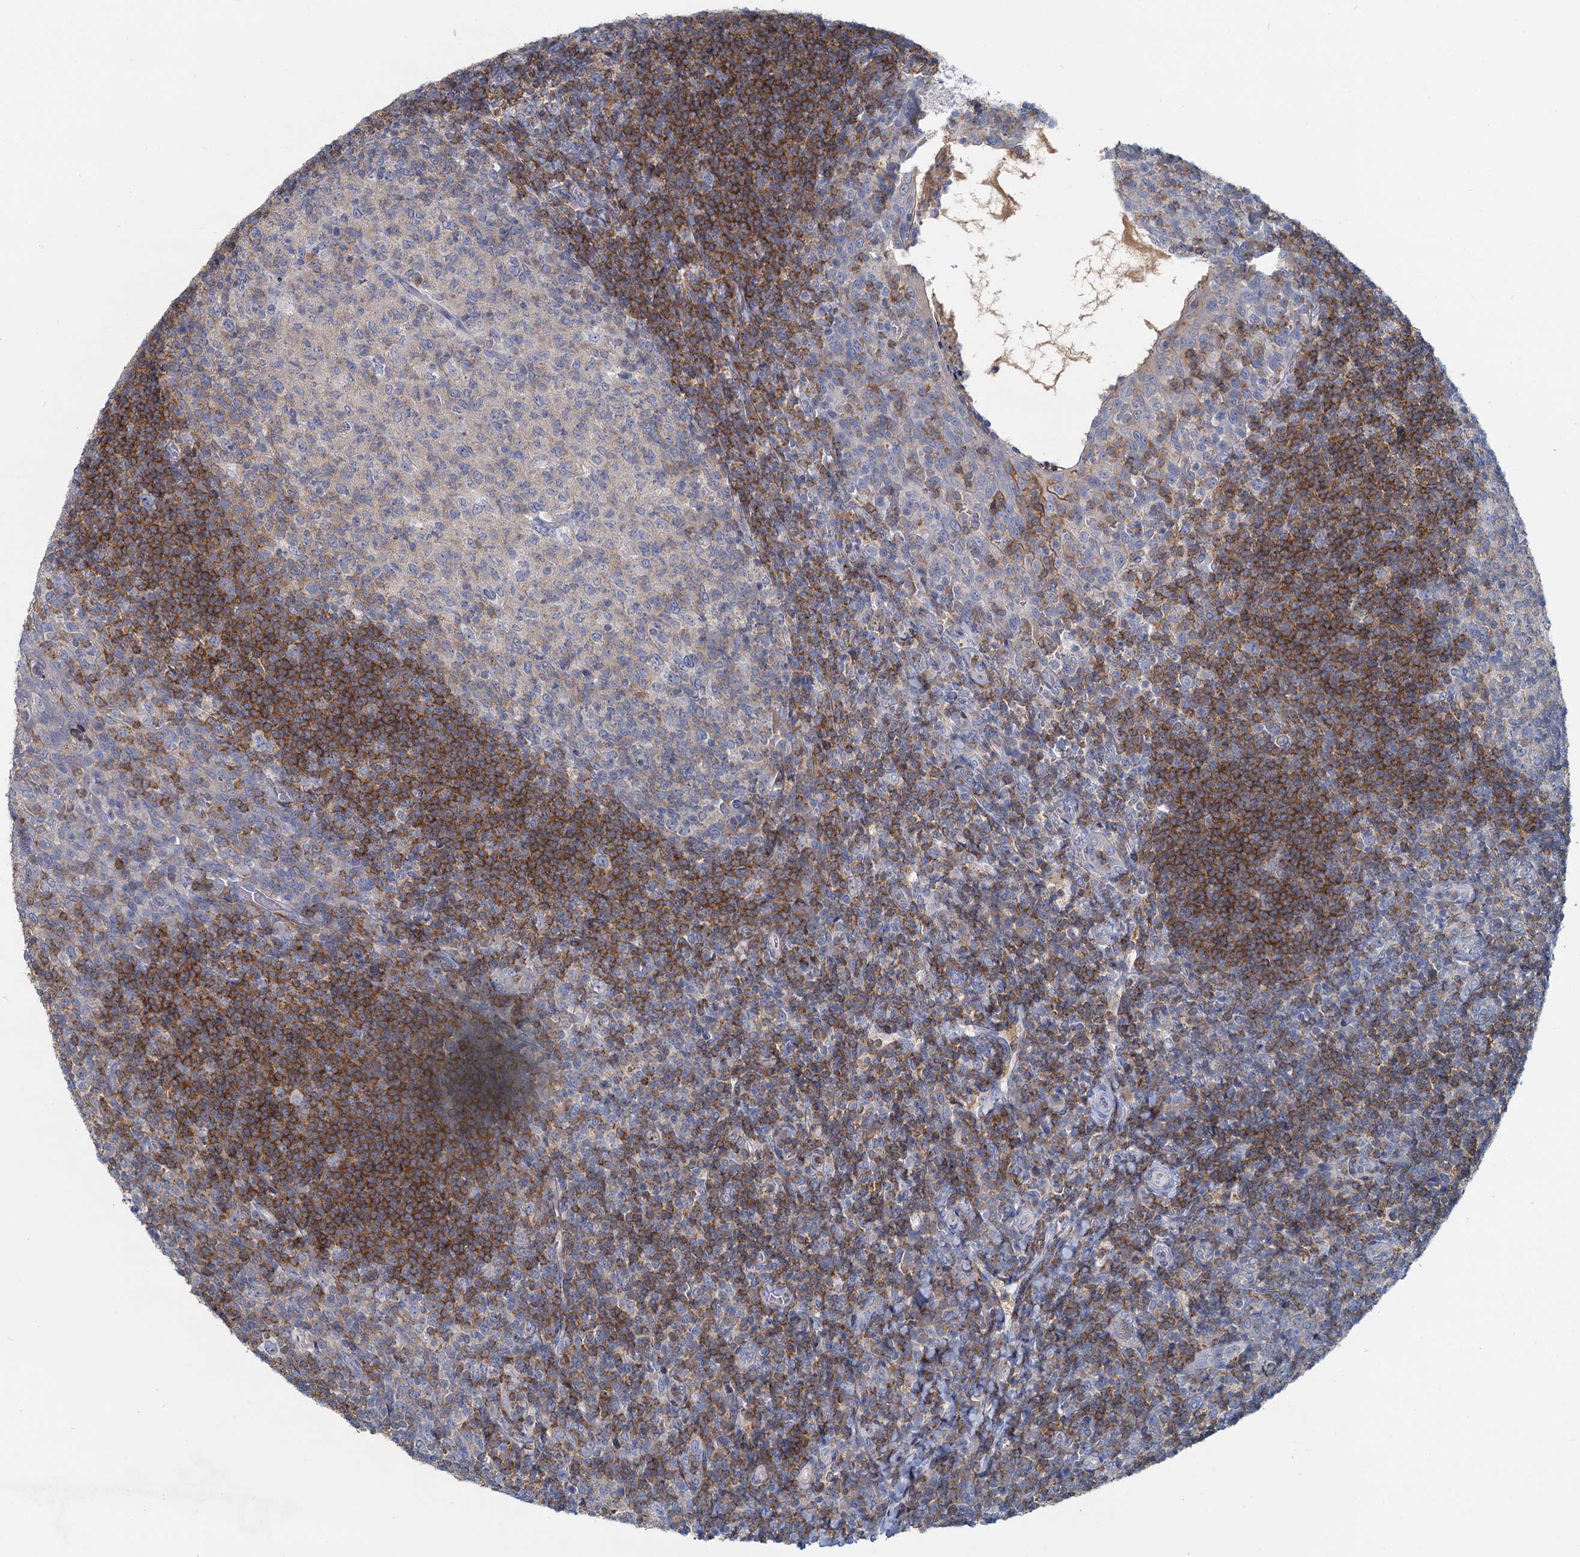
{"staining": {"intensity": "weak", "quantity": "25%-75%", "location": "cytoplasmic/membranous"}, "tissue": "tonsil", "cell_type": "Germinal center cells", "image_type": "normal", "snomed": [{"axis": "morphology", "description": "Normal tissue, NOS"}, {"axis": "topography", "description": "Tonsil"}], "caption": "Benign tonsil was stained to show a protein in brown. There is low levels of weak cytoplasmic/membranous positivity in about 25%-75% of germinal center cells. (DAB = brown stain, brightfield microscopy at high magnification).", "gene": "ACSM3", "patient": {"sex": "female", "age": 10}}